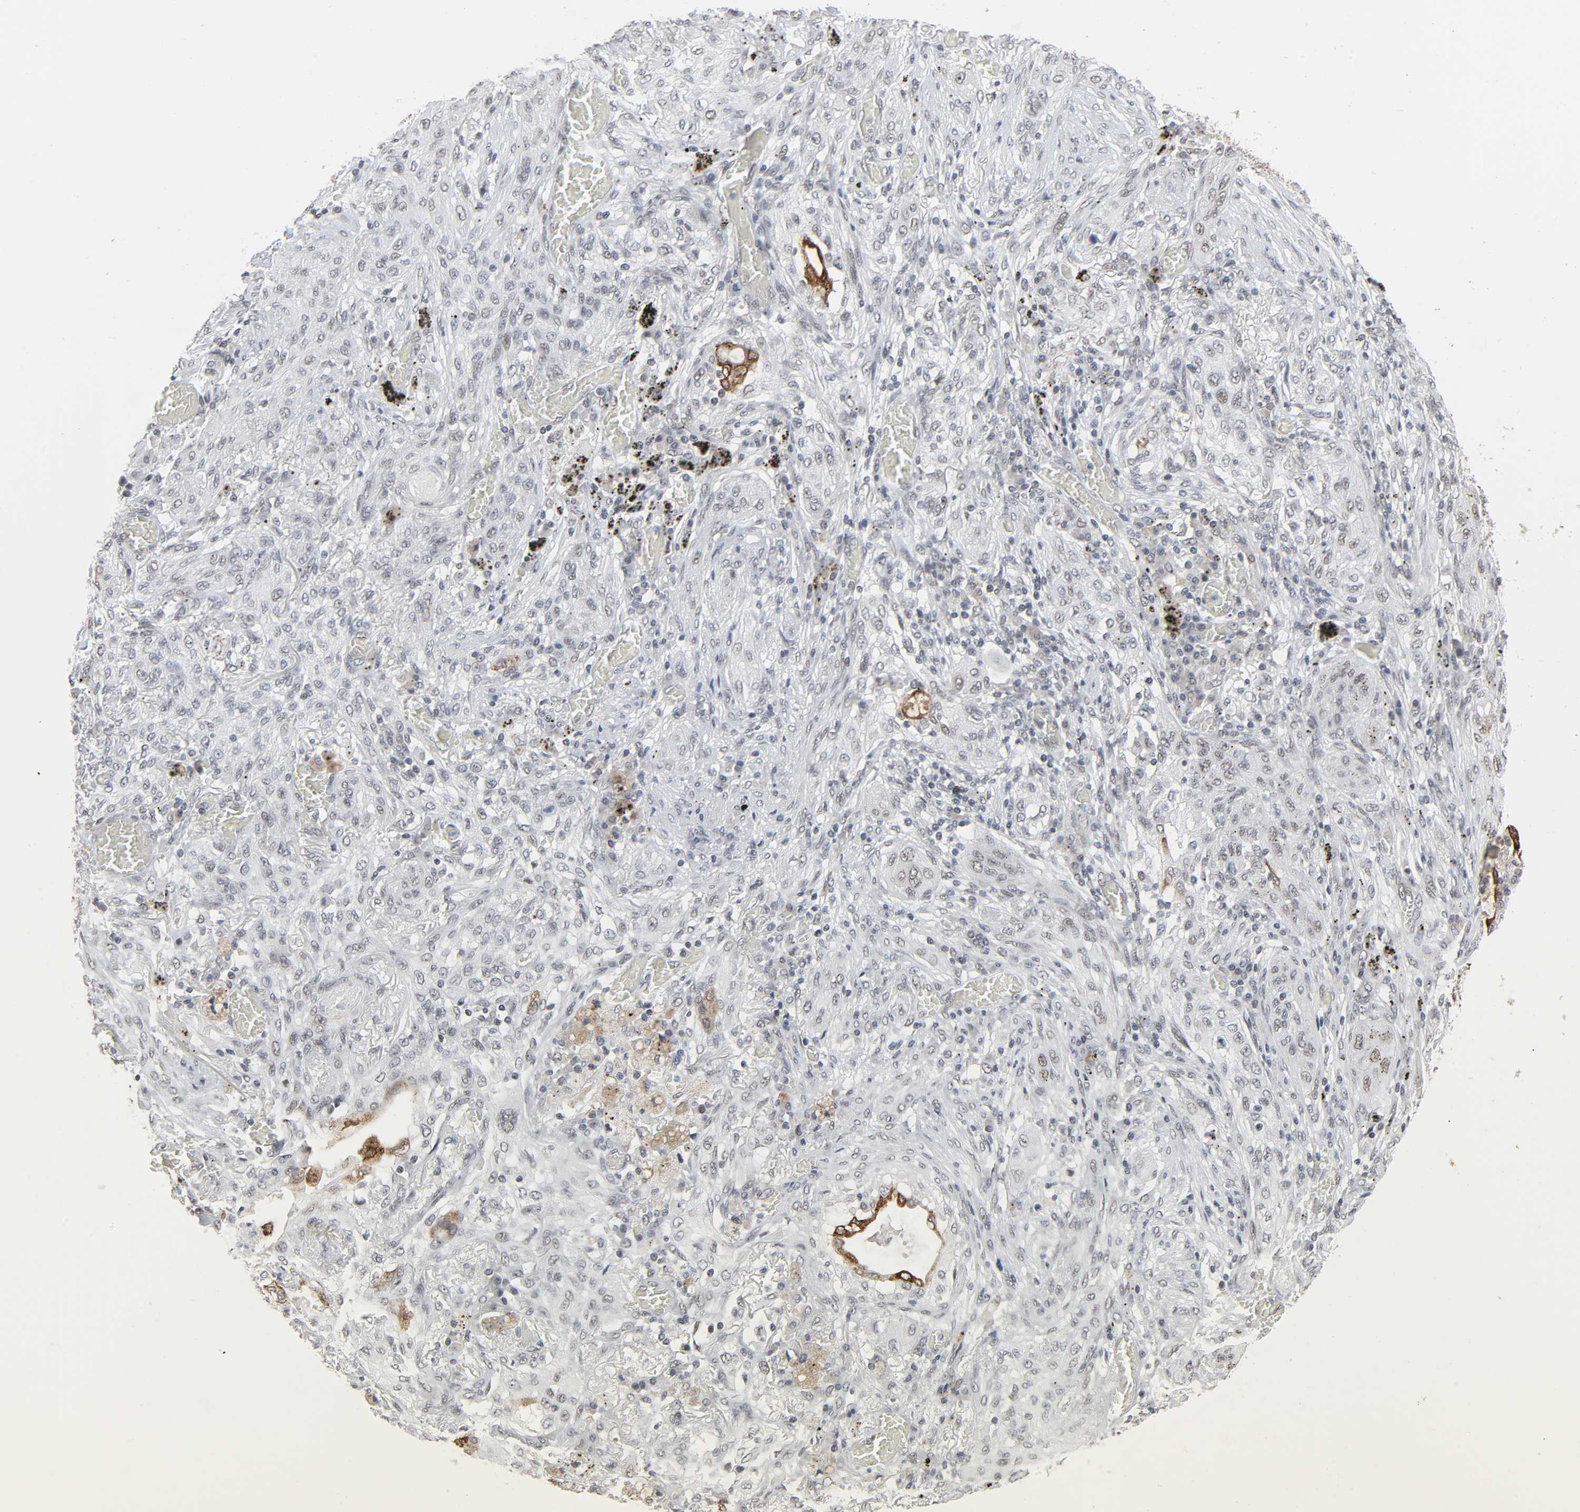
{"staining": {"intensity": "strong", "quantity": "<25%", "location": "cytoplasmic/membranous"}, "tissue": "lung cancer", "cell_type": "Tumor cells", "image_type": "cancer", "snomed": [{"axis": "morphology", "description": "Squamous cell carcinoma, NOS"}, {"axis": "topography", "description": "Lung"}], "caption": "Immunohistochemical staining of lung cancer reveals medium levels of strong cytoplasmic/membranous protein expression in approximately <25% of tumor cells. (DAB IHC, brown staining for protein, blue staining for nuclei).", "gene": "MUC1", "patient": {"sex": "female", "age": 47}}